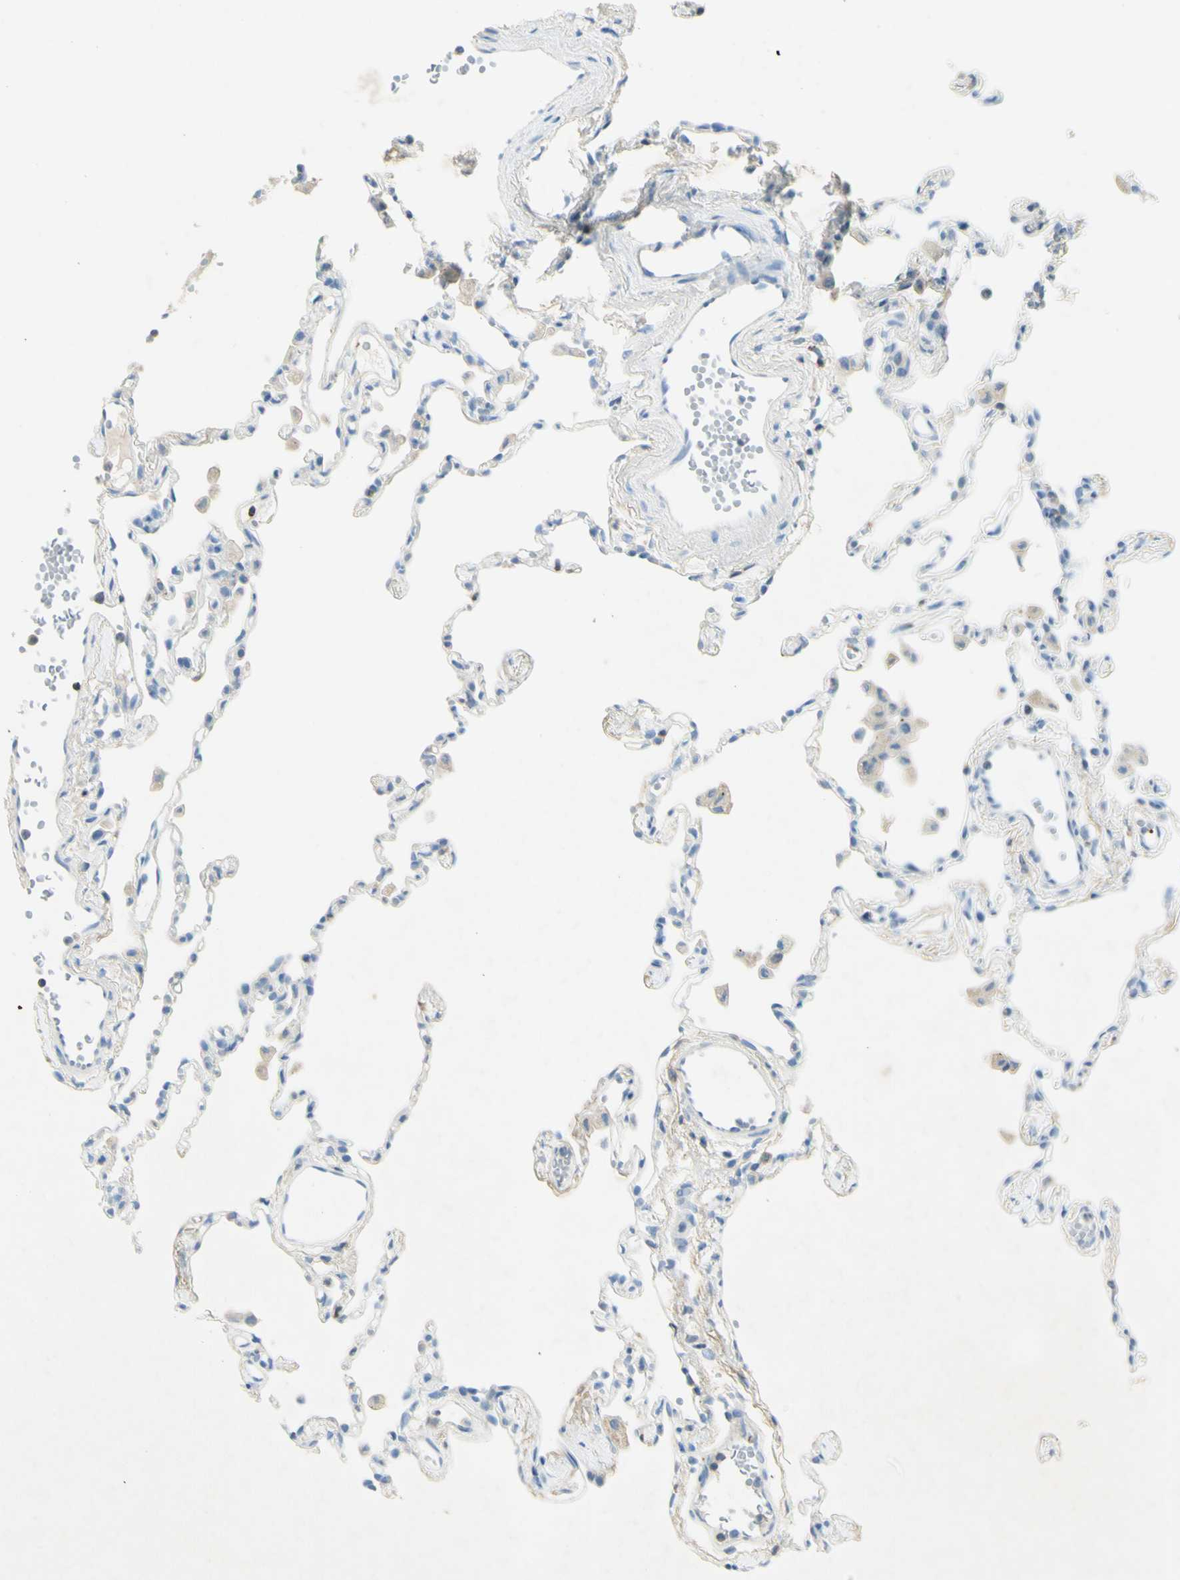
{"staining": {"intensity": "weak", "quantity": ">75%", "location": "cytoplasmic/membranous"}, "tissue": "lung", "cell_type": "Alveolar cells", "image_type": "normal", "snomed": [{"axis": "morphology", "description": "Normal tissue, NOS"}, {"axis": "topography", "description": "Lung"}], "caption": "Alveolar cells display low levels of weak cytoplasmic/membranous expression in about >75% of cells in benign lung.", "gene": "GDF15", "patient": {"sex": "female", "age": 49}}